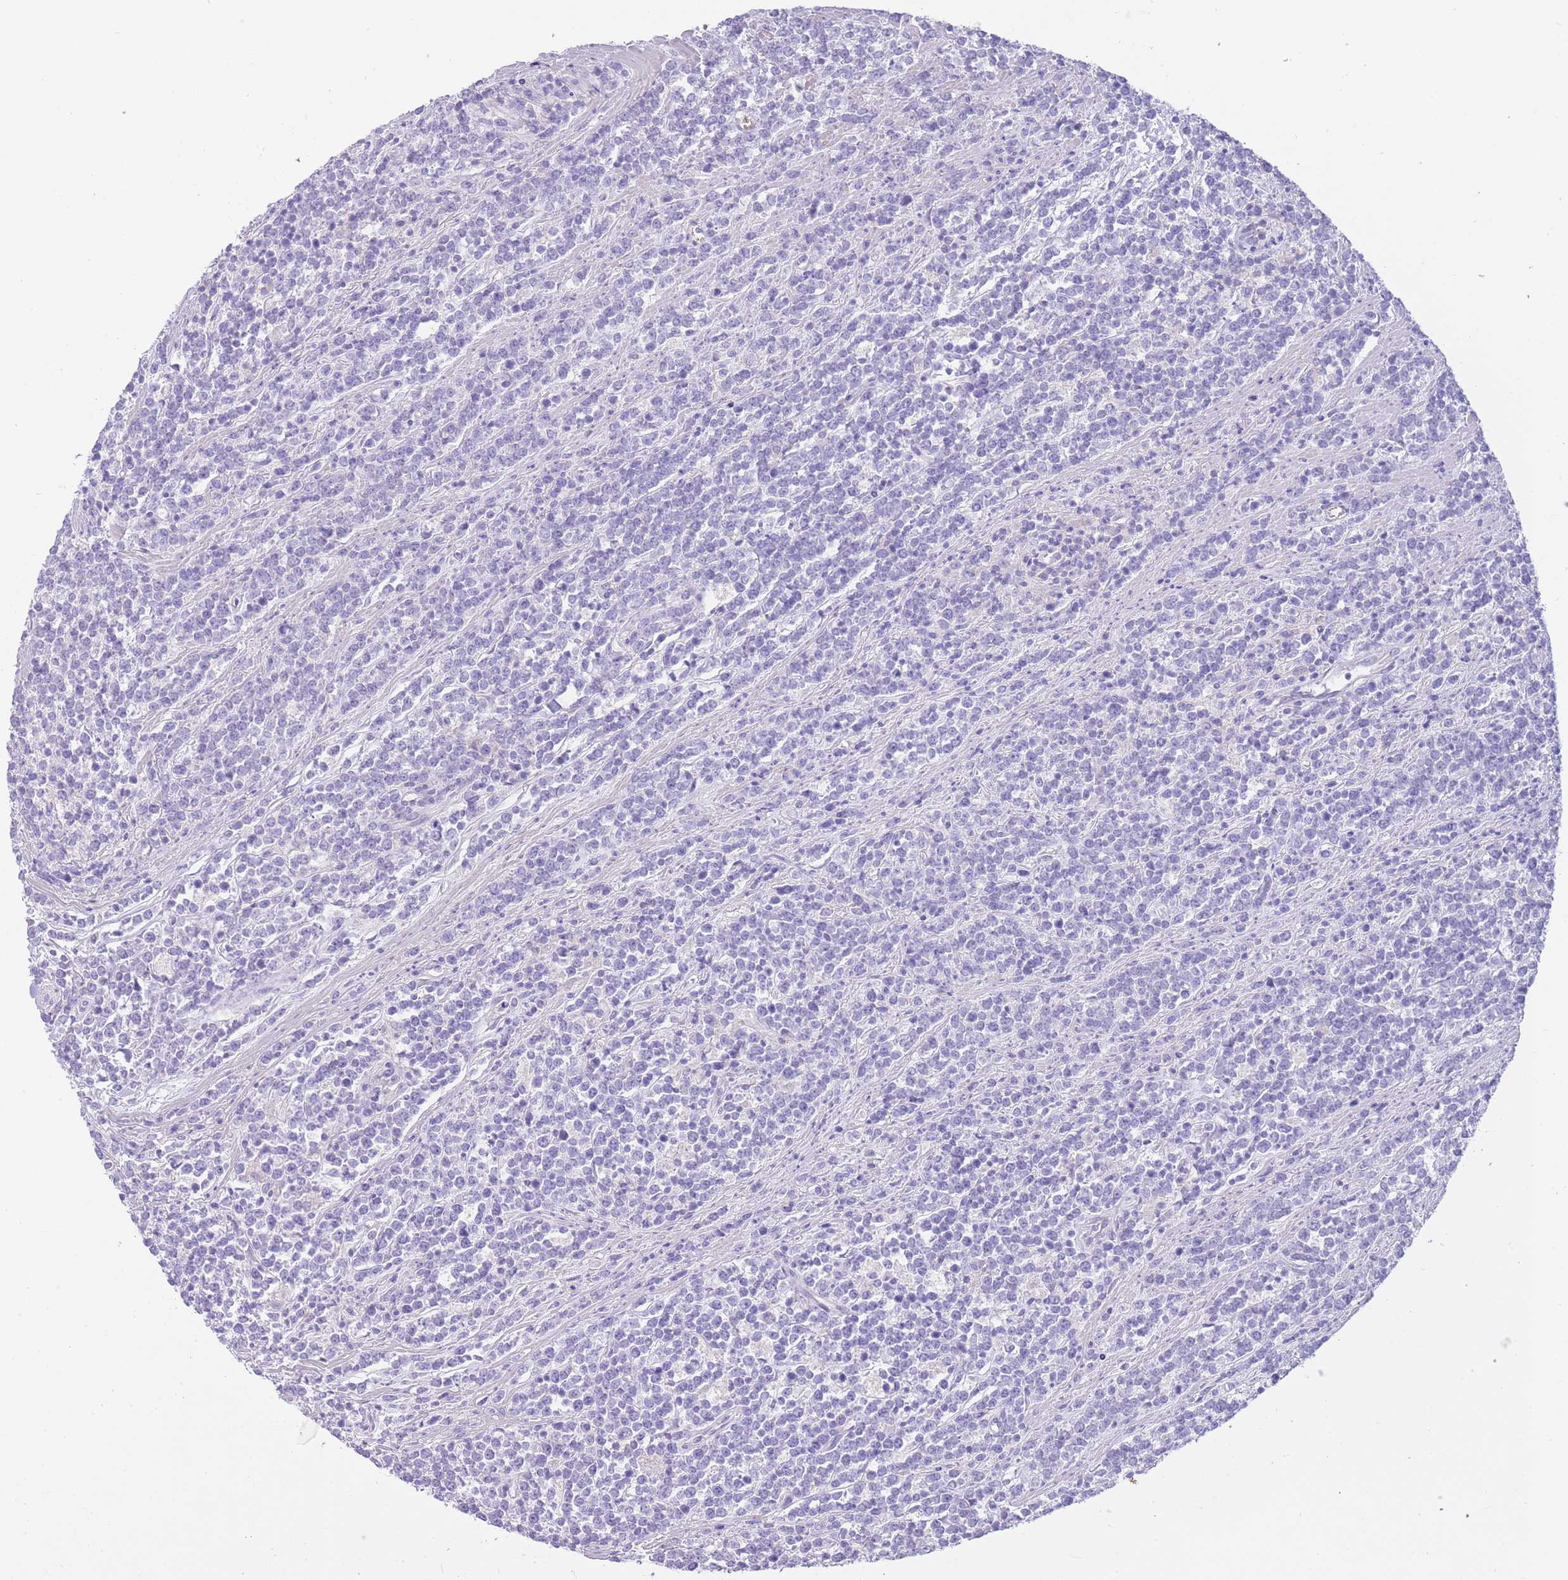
{"staining": {"intensity": "negative", "quantity": "none", "location": "none"}, "tissue": "lymphoma", "cell_type": "Tumor cells", "image_type": "cancer", "snomed": [{"axis": "morphology", "description": "Malignant lymphoma, non-Hodgkin's type, High grade"}, {"axis": "topography", "description": "Small intestine"}, {"axis": "topography", "description": "Colon"}], "caption": "Immunohistochemistry photomicrograph of human malignant lymphoma, non-Hodgkin's type (high-grade) stained for a protein (brown), which demonstrates no expression in tumor cells.", "gene": "LDB3", "patient": {"sex": "male", "age": 8}}